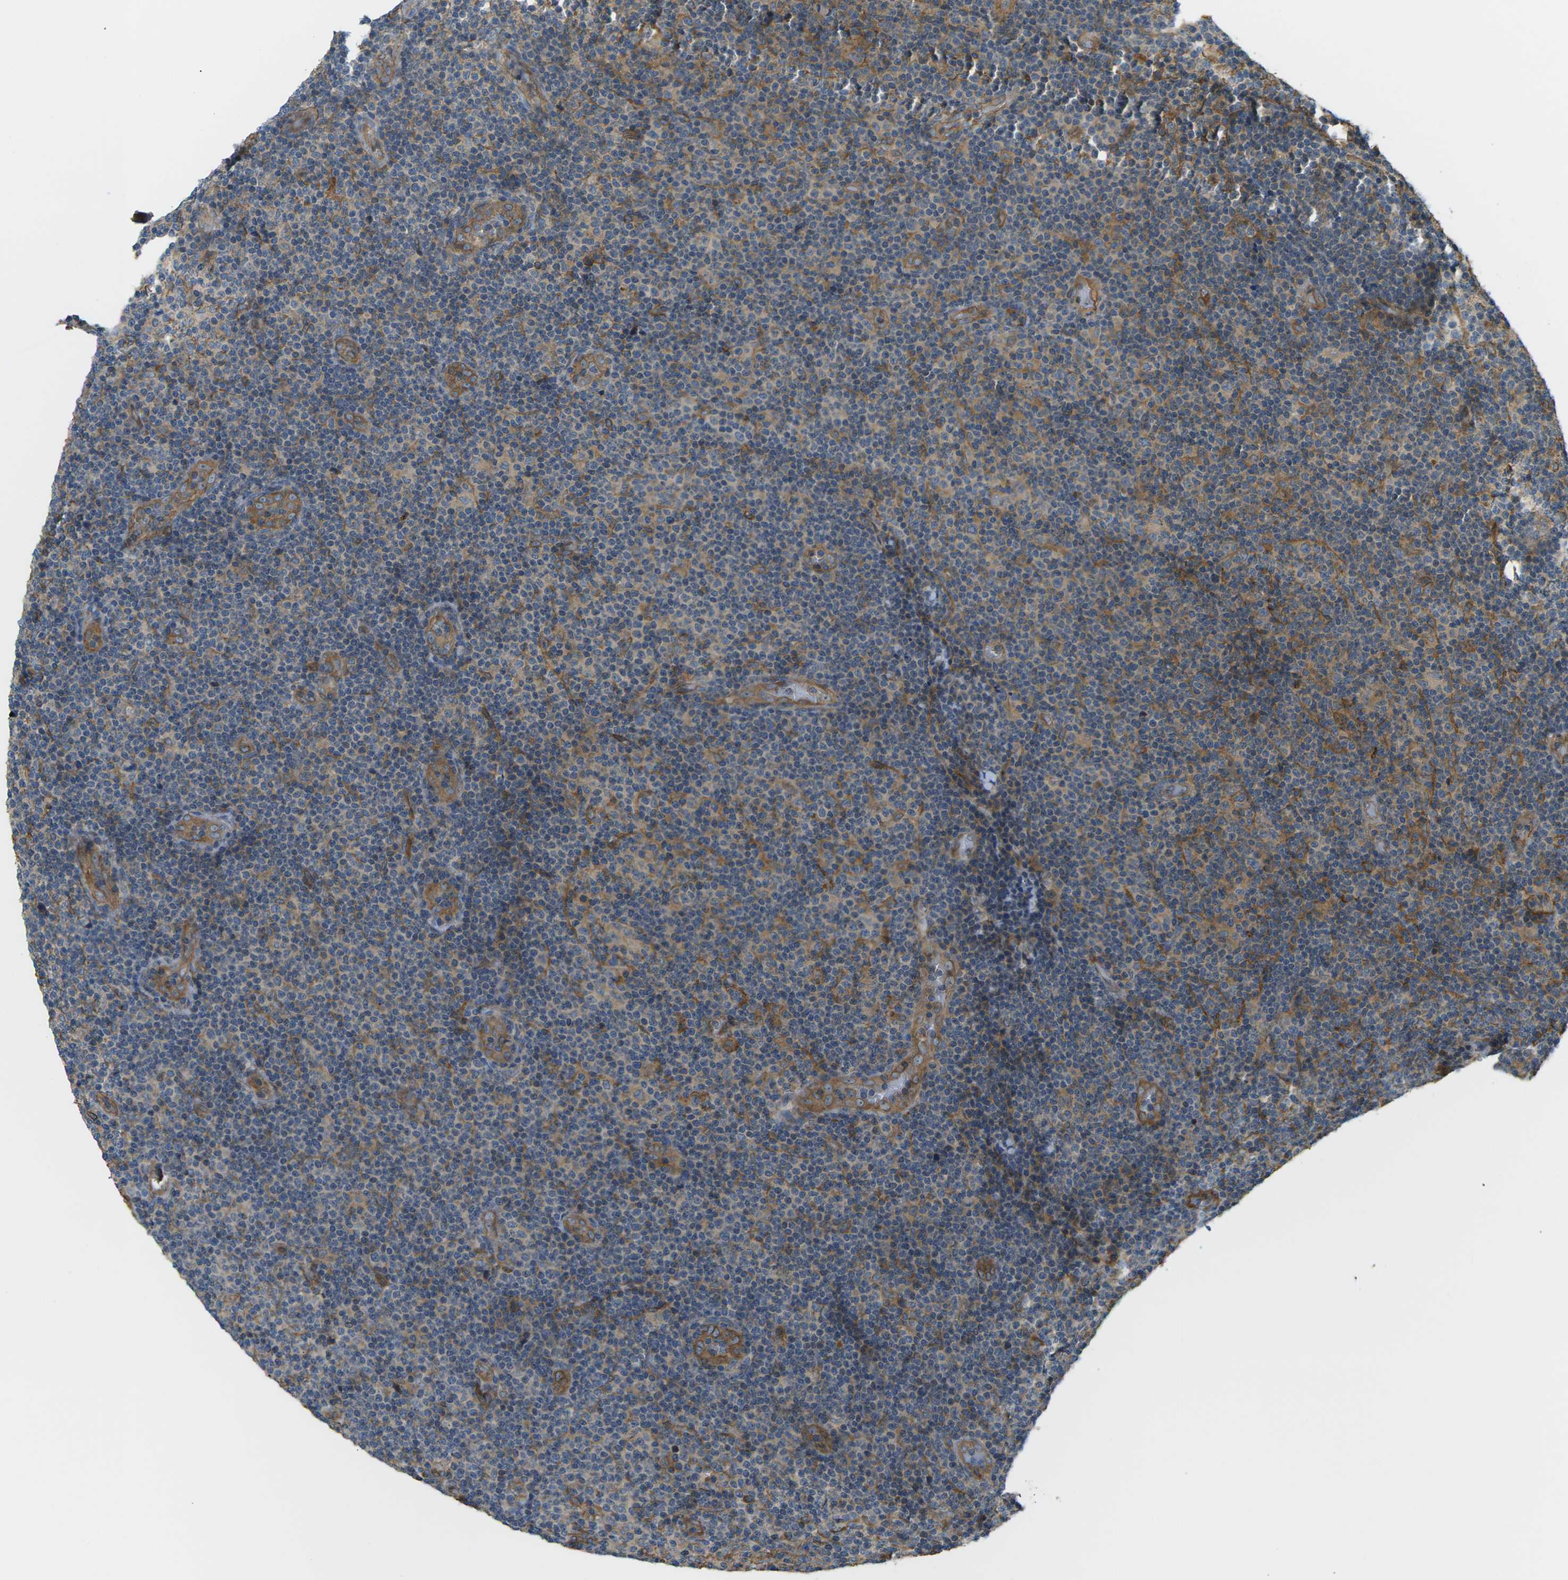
{"staining": {"intensity": "weak", "quantity": "25%-75%", "location": "cytoplasmic/membranous"}, "tissue": "lymphoma", "cell_type": "Tumor cells", "image_type": "cancer", "snomed": [{"axis": "morphology", "description": "Malignant lymphoma, non-Hodgkin's type, Low grade"}, {"axis": "topography", "description": "Lymph node"}], "caption": "Low-grade malignant lymphoma, non-Hodgkin's type stained for a protein (brown) exhibits weak cytoplasmic/membranous positive positivity in approximately 25%-75% of tumor cells.", "gene": "DDHD2", "patient": {"sex": "male", "age": 83}}